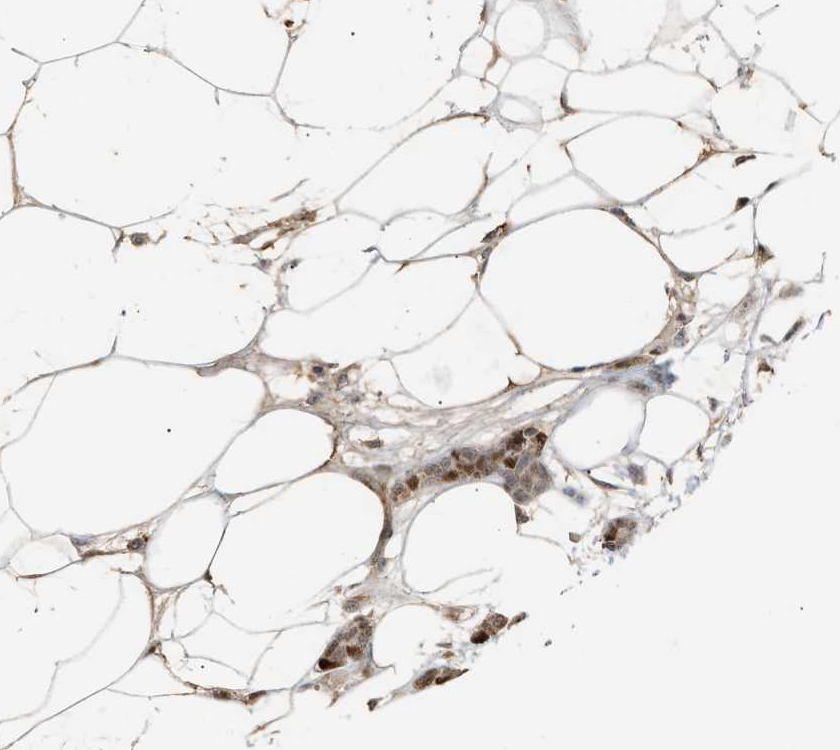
{"staining": {"intensity": "moderate", "quantity": ">75%", "location": "cytoplasmic/membranous,nuclear"}, "tissue": "breast cancer", "cell_type": "Tumor cells", "image_type": "cancer", "snomed": [{"axis": "morphology", "description": "Lobular carcinoma"}, {"axis": "topography", "description": "Skin"}, {"axis": "topography", "description": "Breast"}], "caption": "High-power microscopy captured an immunohistochemistry photomicrograph of lobular carcinoma (breast), revealing moderate cytoplasmic/membranous and nuclear expression in approximately >75% of tumor cells.", "gene": "ZFAND5", "patient": {"sex": "female", "age": 46}}